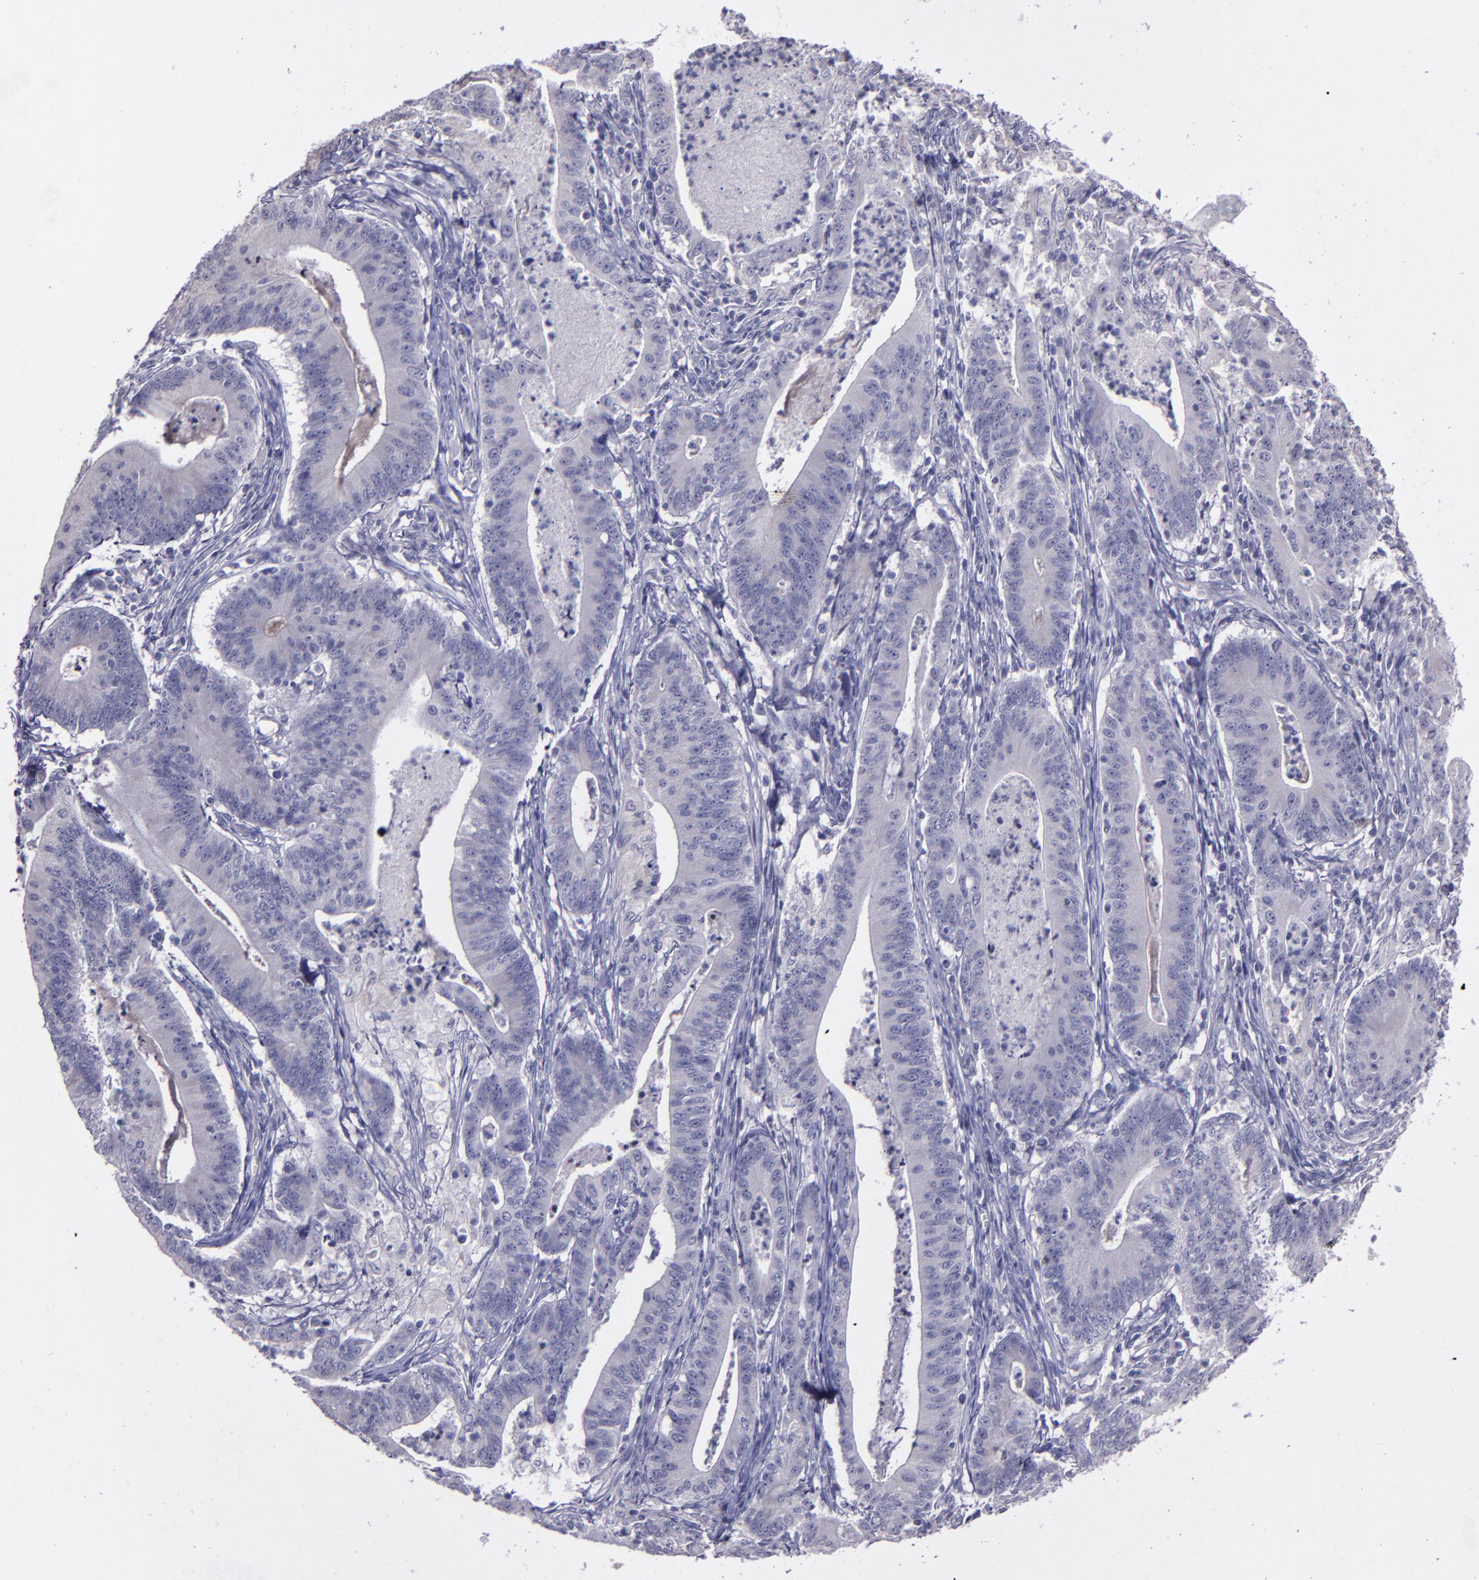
{"staining": {"intensity": "negative", "quantity": "none", "location": "none"}, "tissue": "stomach cancer", "cell_type": "Tumor cells", "image_type": "cancer", "snomed": [{"axis": "morphology", "description": "Adenocarcinoma, NOS"}, {"axis": "topography", "description": "Stomach, lower"}], "caption": "Protein analysis of stomach cancer displays no significant positivity in tumor cells.", "gene": "MASP1", "patient": {"sex": "female", "age": 86}}